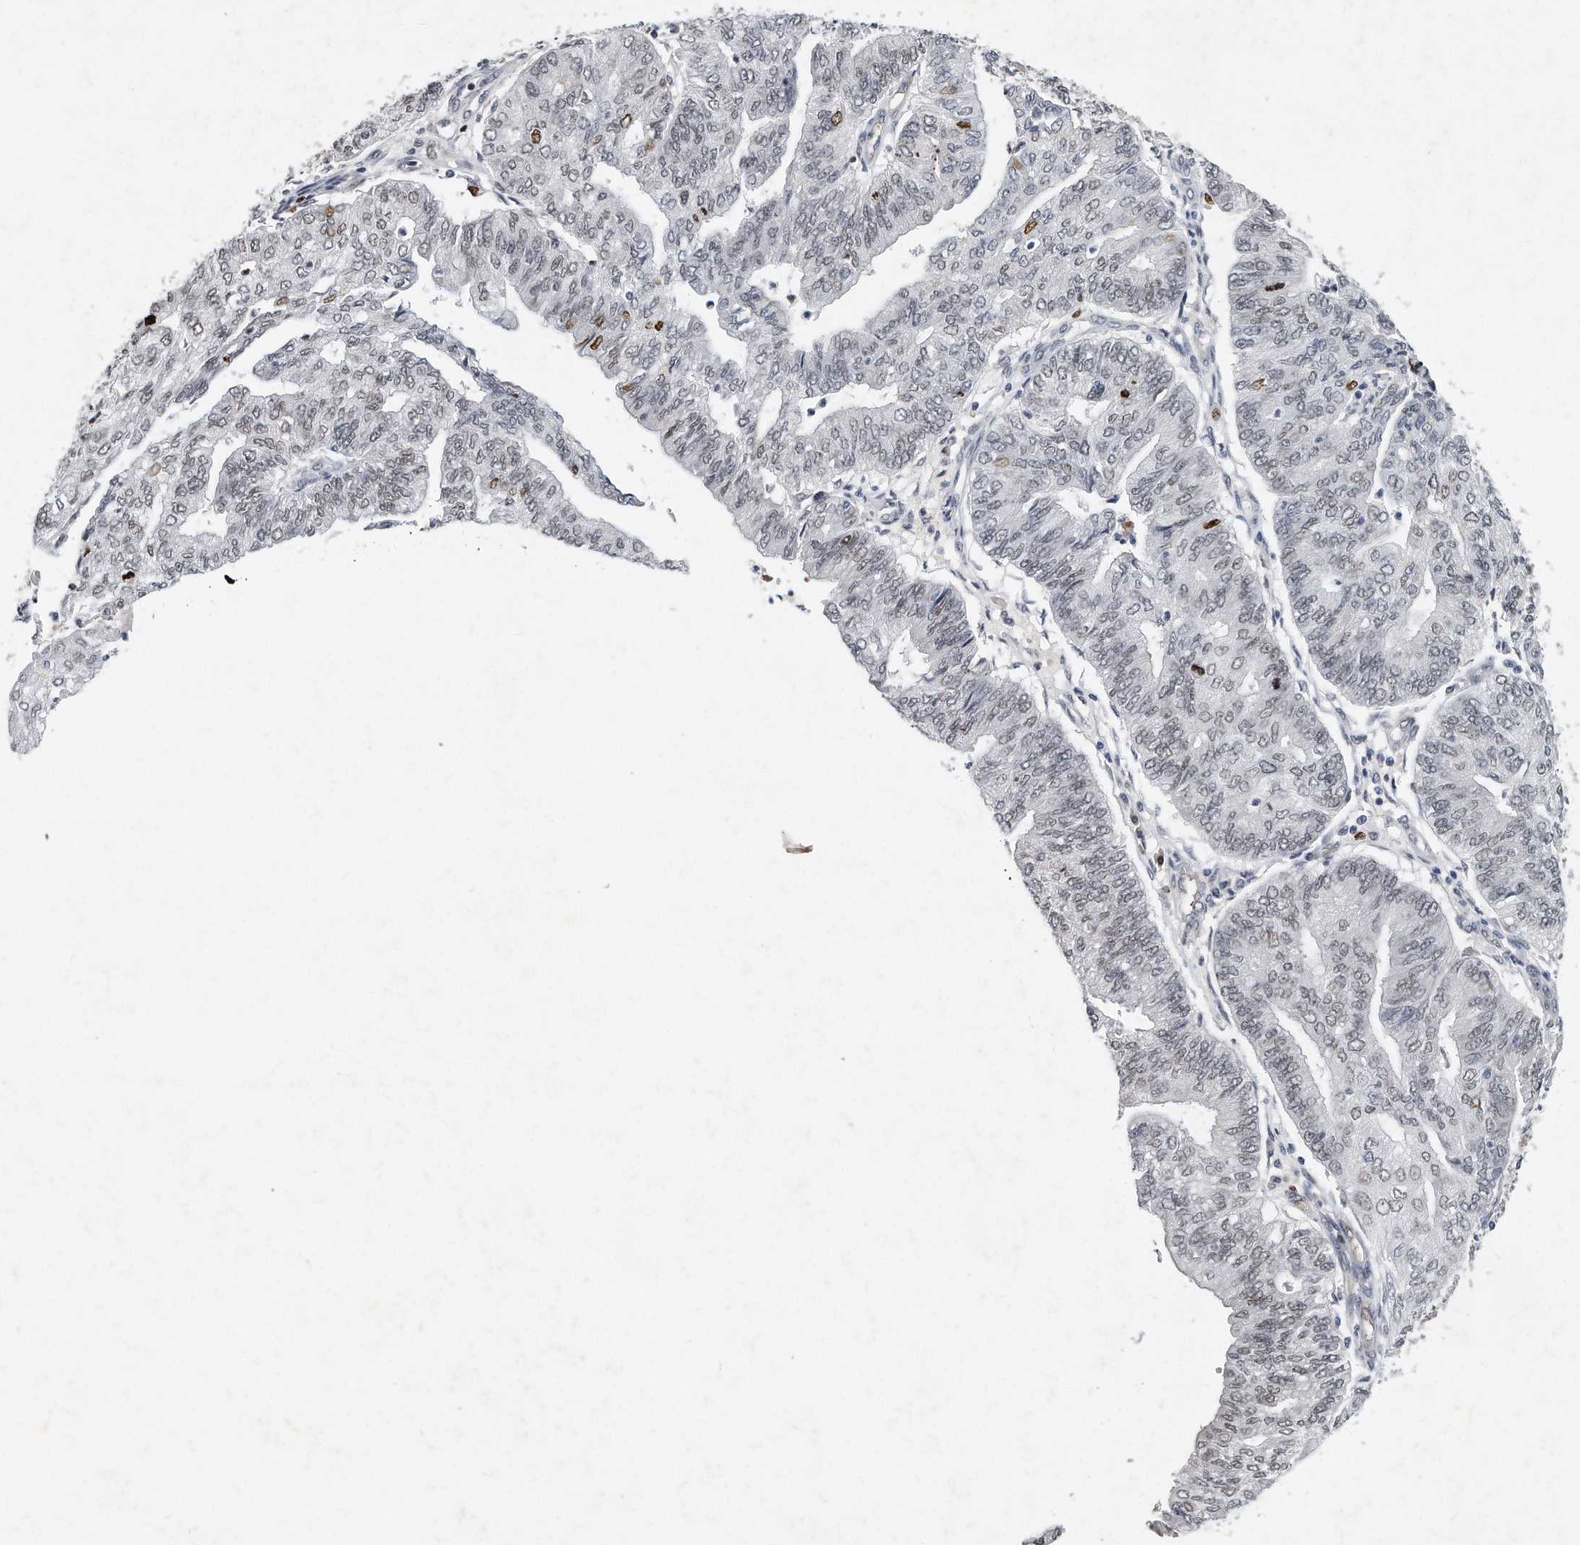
{"staining": {"intensity": "moderate", "quantity": "<25%", "location": "nuclear"}, "tissue": "endometrial cancer", "cell_type": "Tumor cells", "image_type": "cancer", "snomed": [{"axis": "morphology", "description": "Adenocarcinoma, NOS"}, {"axis": "topography", "description": "Endometrium"}], "caption": "DAB immunohistochemical staining of adenocarcinoma (endometrial) exhibits moderate nuclear protein positivity in about <25% of tumor cells.", "gene": "CTBP2", "patient": {"sex": "female", "age": 59}}